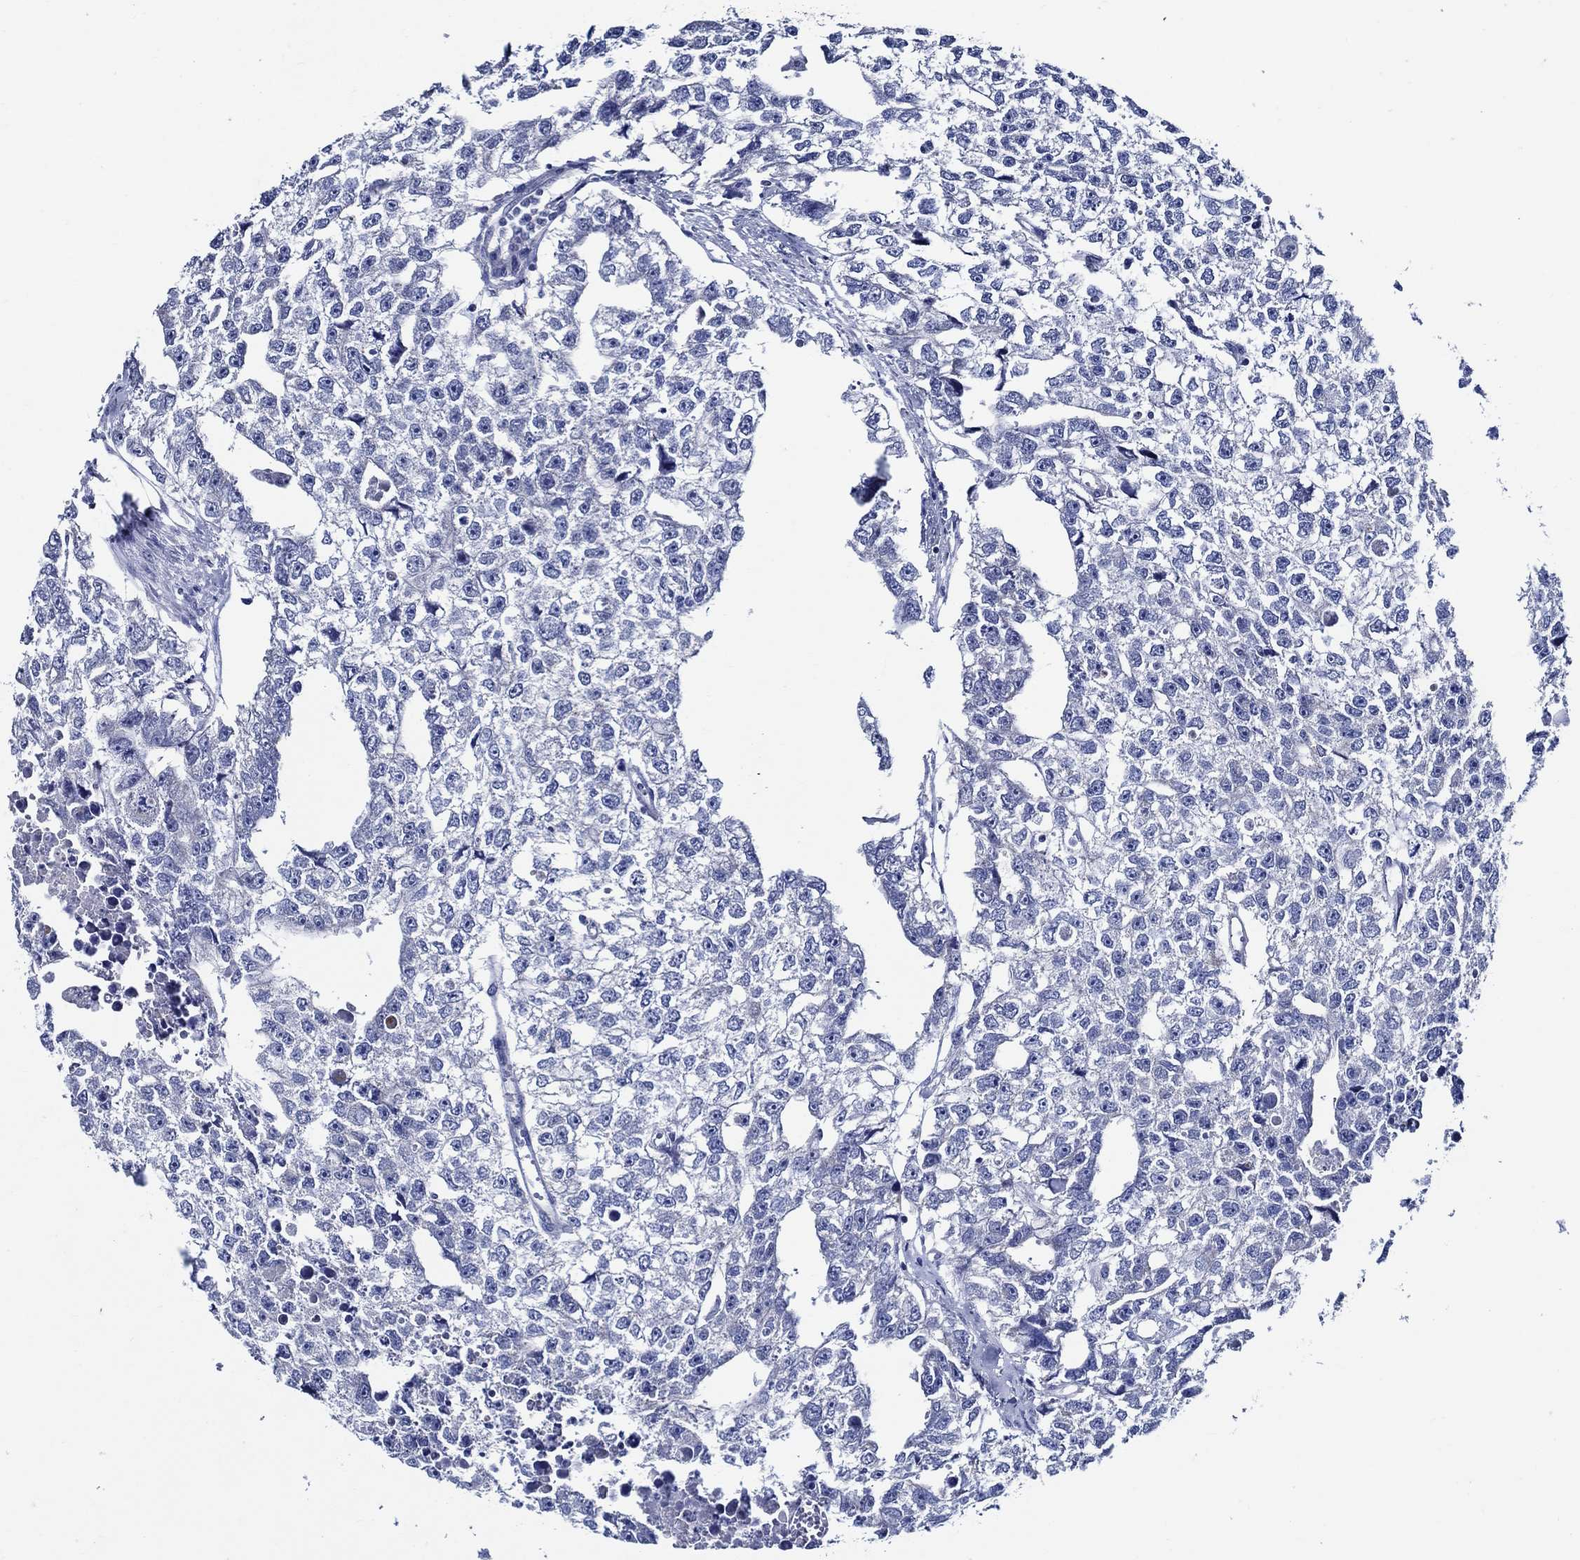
{"staining": {"intensity": "negative", "quantity": "none", "location": "none"}, "tissue": "testis cancer", "cell_type": "Tumor cells", "image_type": "cancer", "snomed": [{"axis": "morphology", "description": "Carcinoma, Embryonal, NOS"}, {"axis": "morphology", "description": "Teratoma, malignant, NOS"}, {"axis": "topography", "description": "Testis"}], "caption": "The histopathology image reveals no significant positivity in tumor cells of testis cancer (embryonal carcinoma).", "gene": "SKOR1", "patient": {"sex": "male", "age": 44}}